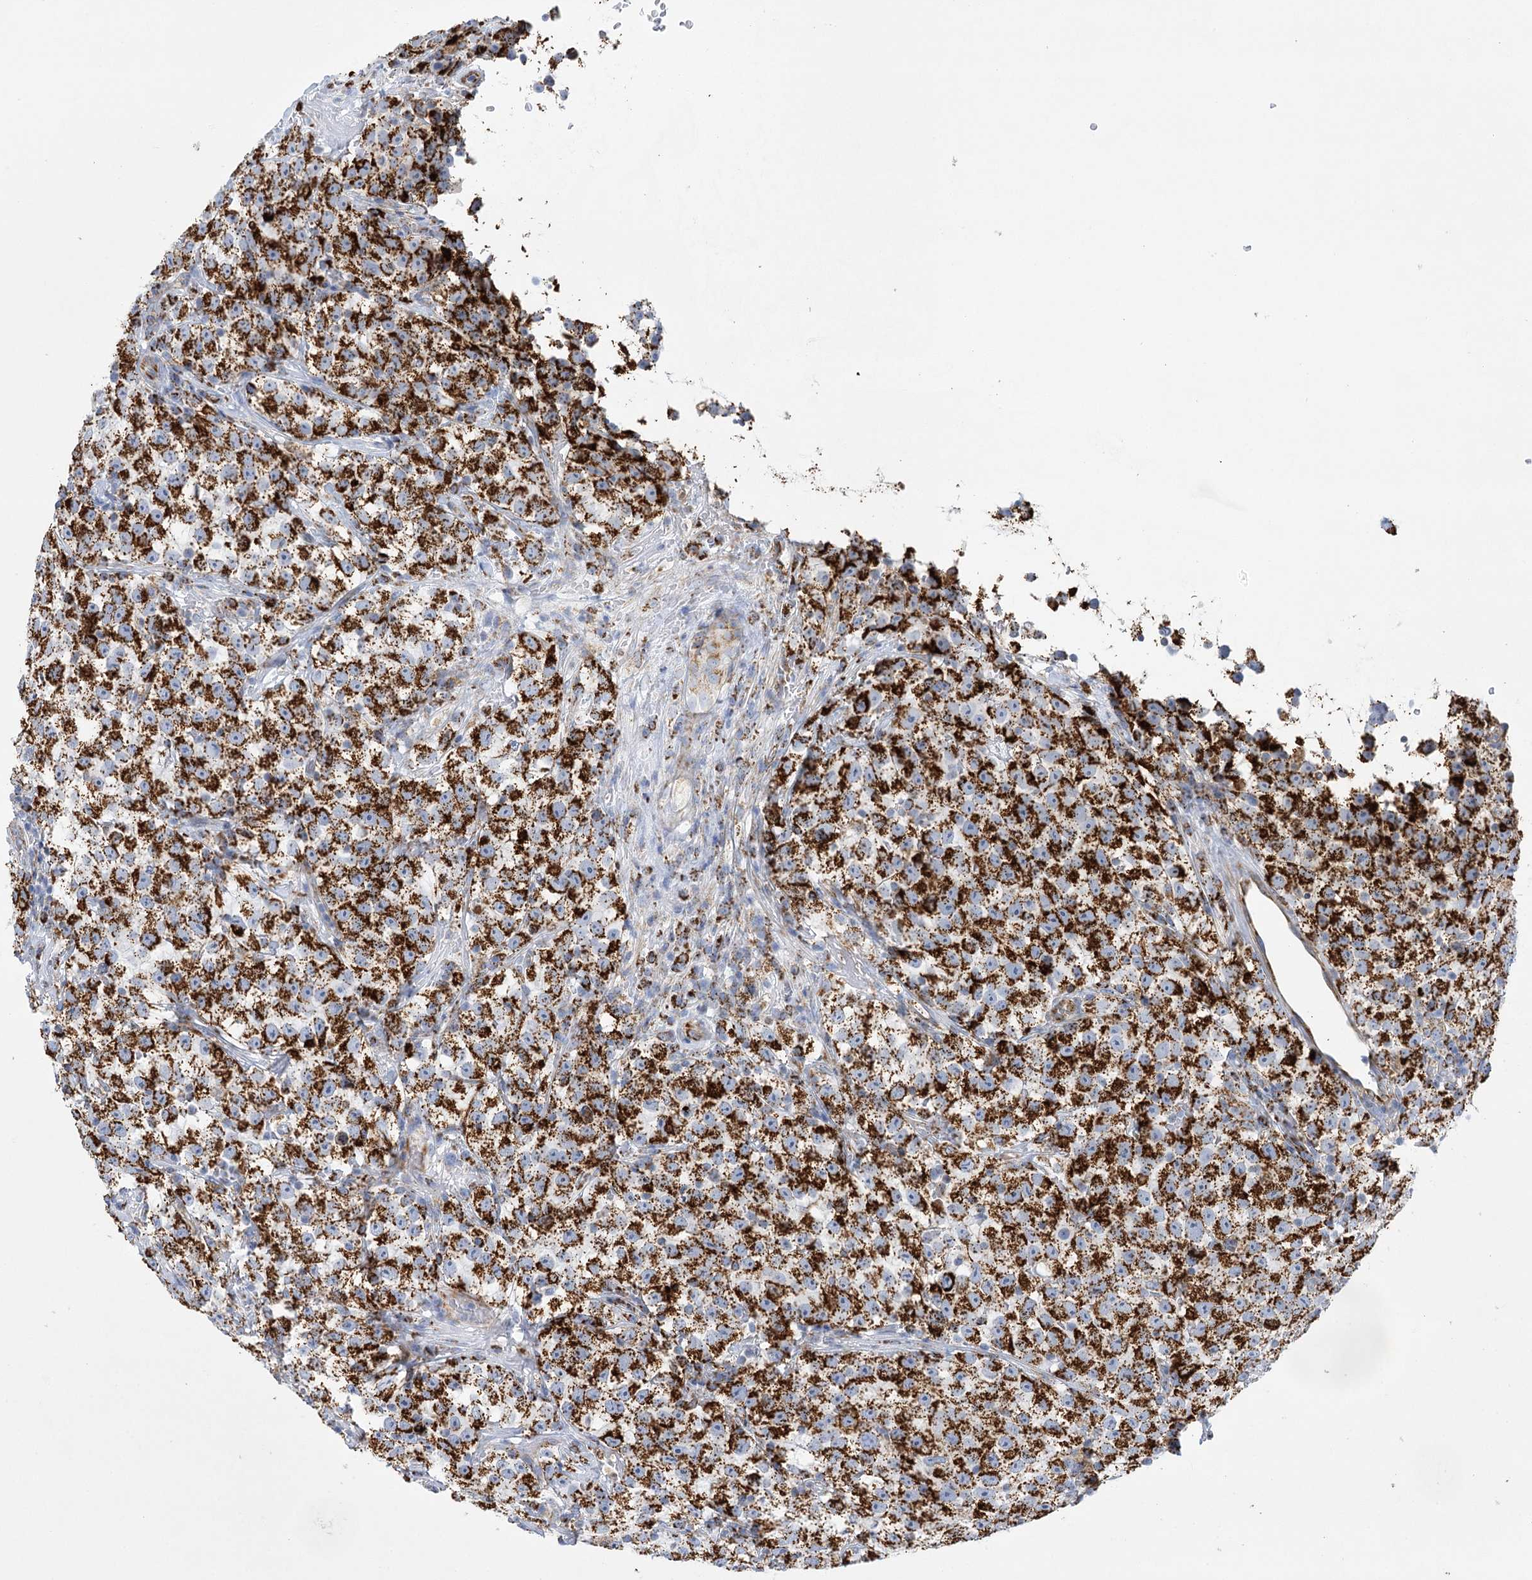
{"staining": {"intensity": "strong", "quantity": ">75%", "location": "cytoplasmic/membranous"}, "tissue": "testis cancer", "cell_type": "Tumor cells", "image_type": "cancer", "snomed": [{"axis": "morphology", "description": "Seminoma, NOS"}, {"axis": "topography", "description": "Testis"}], "caption": "Testis seminoma stained with a brown dye demonstrates strong cytoplasmic/membranous positive expression in about >75% of tumor cells.", "gene": "DHTKD1", "patient": {"sex": "male", "age": 22}}